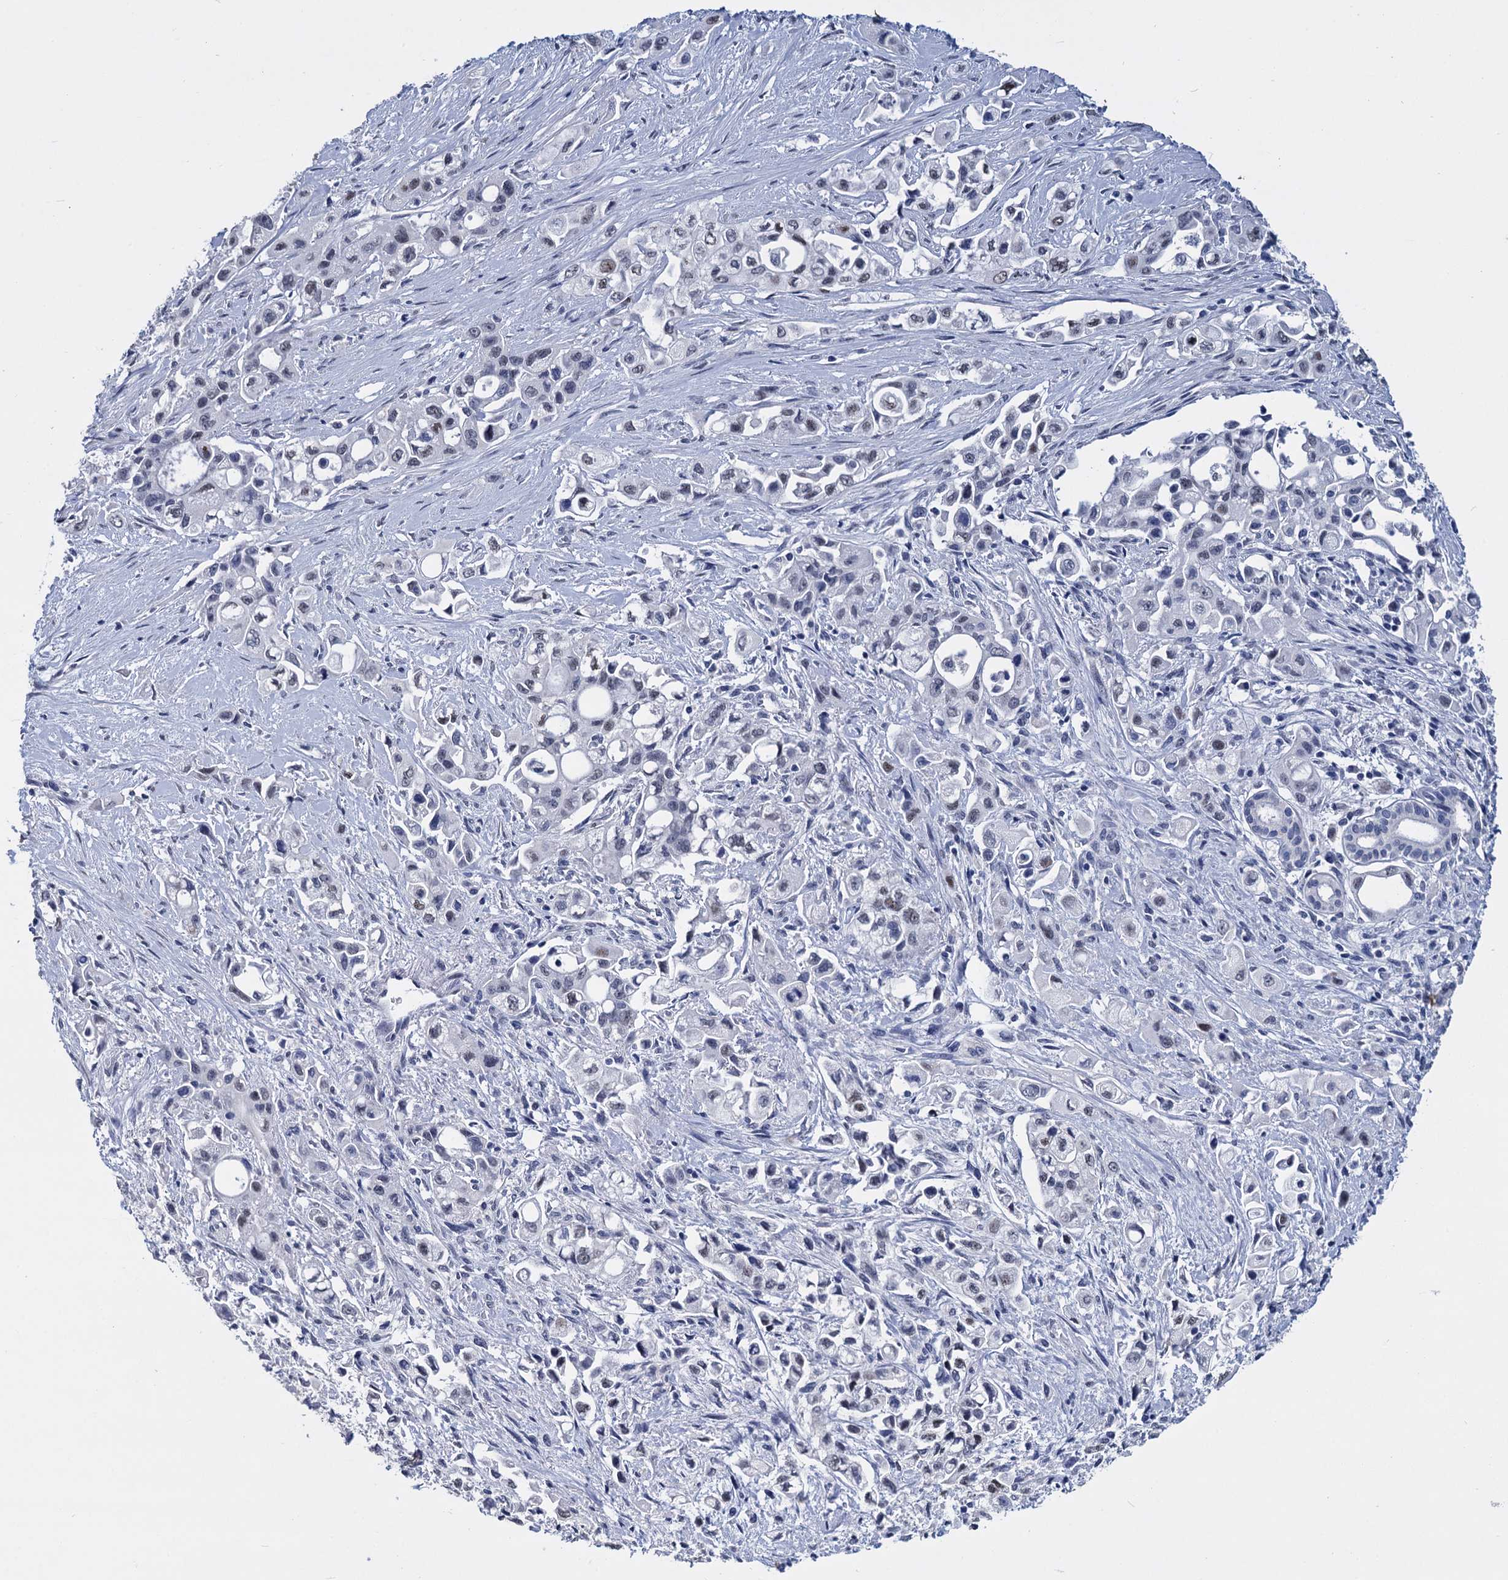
{"staining": {"intensity": "weak", "quantity": "<25%", "location": "nuclear"}, "tissue": "pancreatic cancer", "cell_type": "Tumor cells", "image_type": "cancer", "snomed": [{"axis": "morphology", "description": "Adenocarcinoma, NOS"}, {"axis": "topography", "description": "Pancreas"}], "caption": "Adenocarcinoma (pancreatic) stained for a protein using immunohistochemistry displays no staining tumor cells.", "gene": "MAGEA4", "patient": {"sex": "female", "age": 66}}